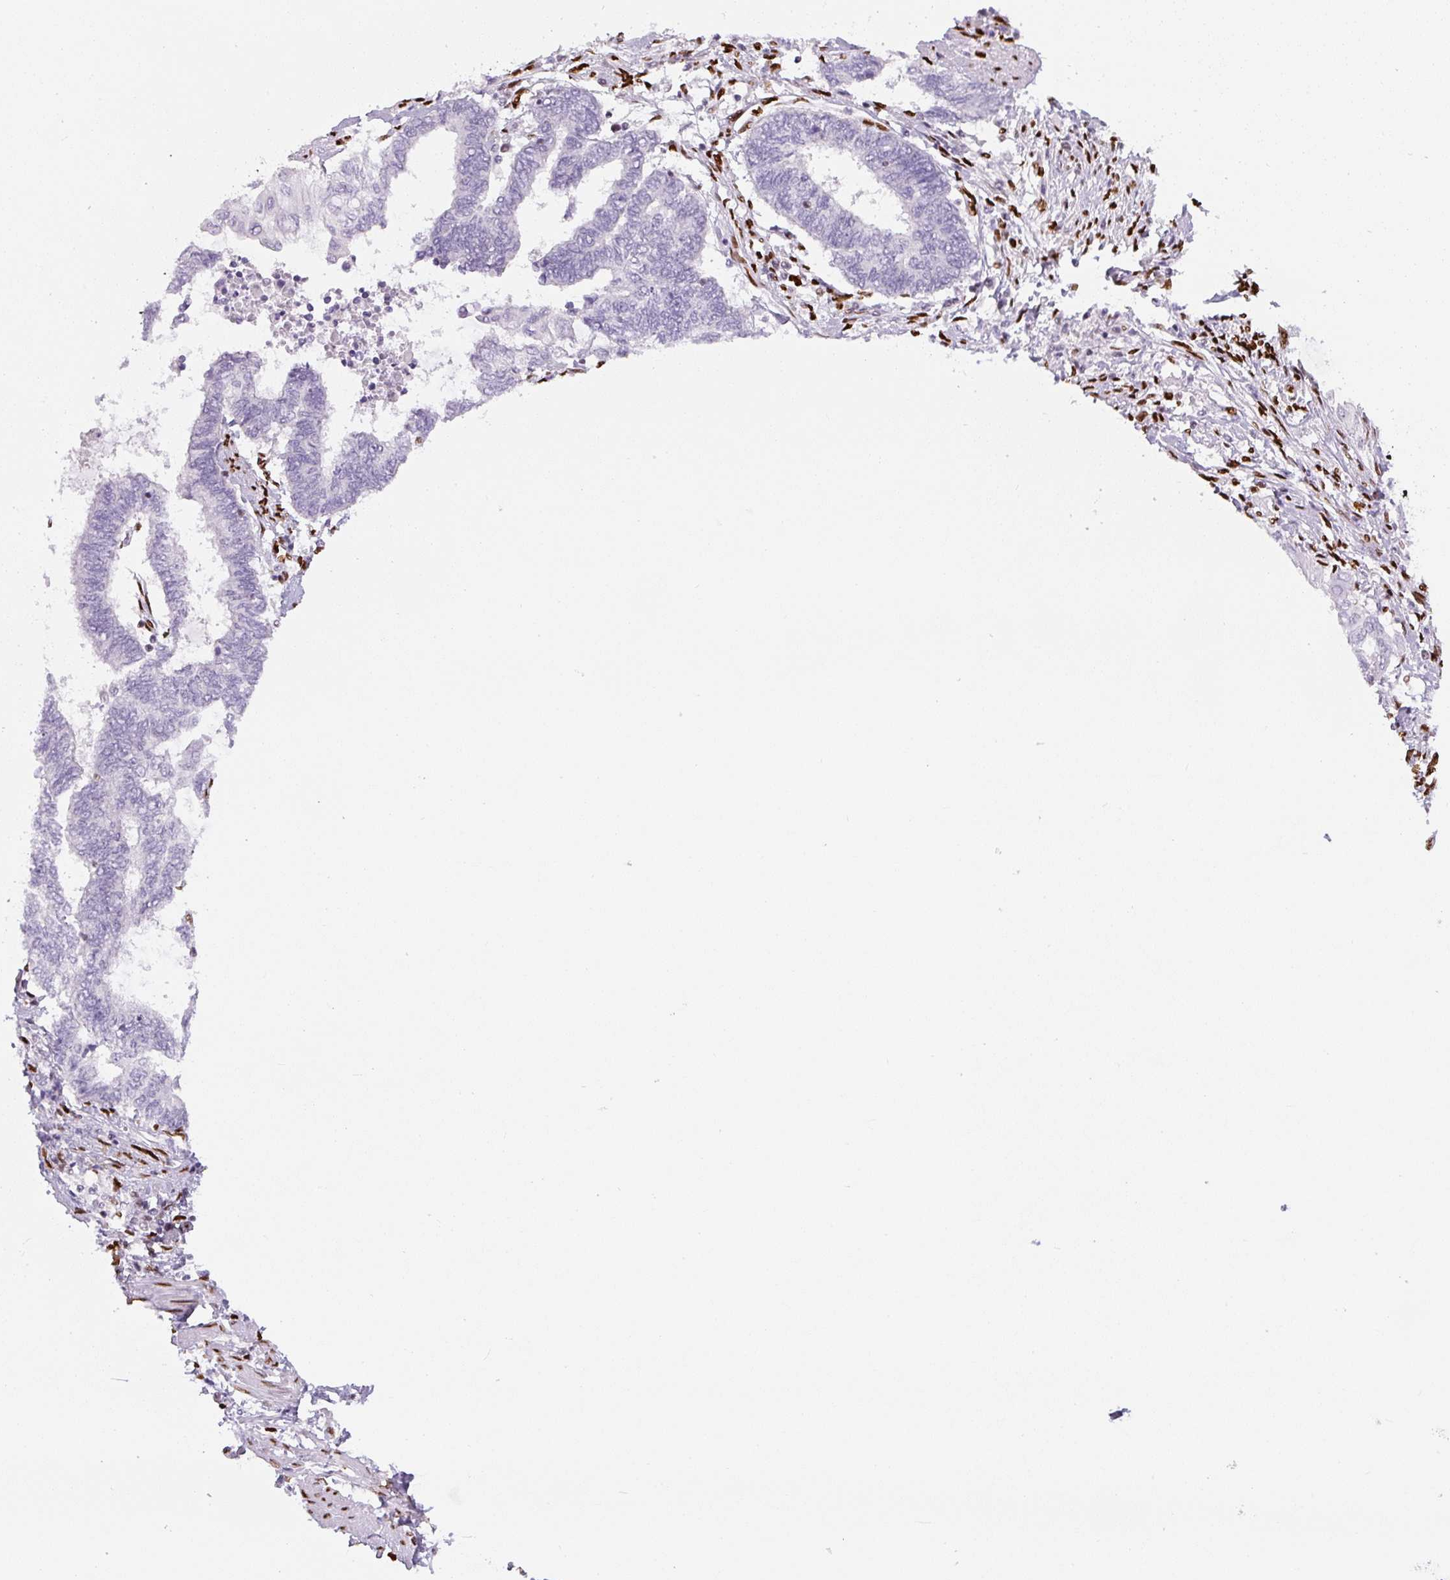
{"staining": {"intensity": "negative", "quantity": "none", "location": "none"}, "tissue": "cervical cancer", "cell_type": "Tumor cells", "image_type": "cancer", "snomed": [{"axis": "morphology", "description": "Squamous cell carcinoma, NOS"}, {"axis": "topography", "description": "Cervix"}], "caption": "Squamous cell carcinoma (cervical) was stained to show a protein in brown. There is no significant positivity in tumor cells.", "gene": "ZEB1", "patient": {"sex": "female", "age": 35}}